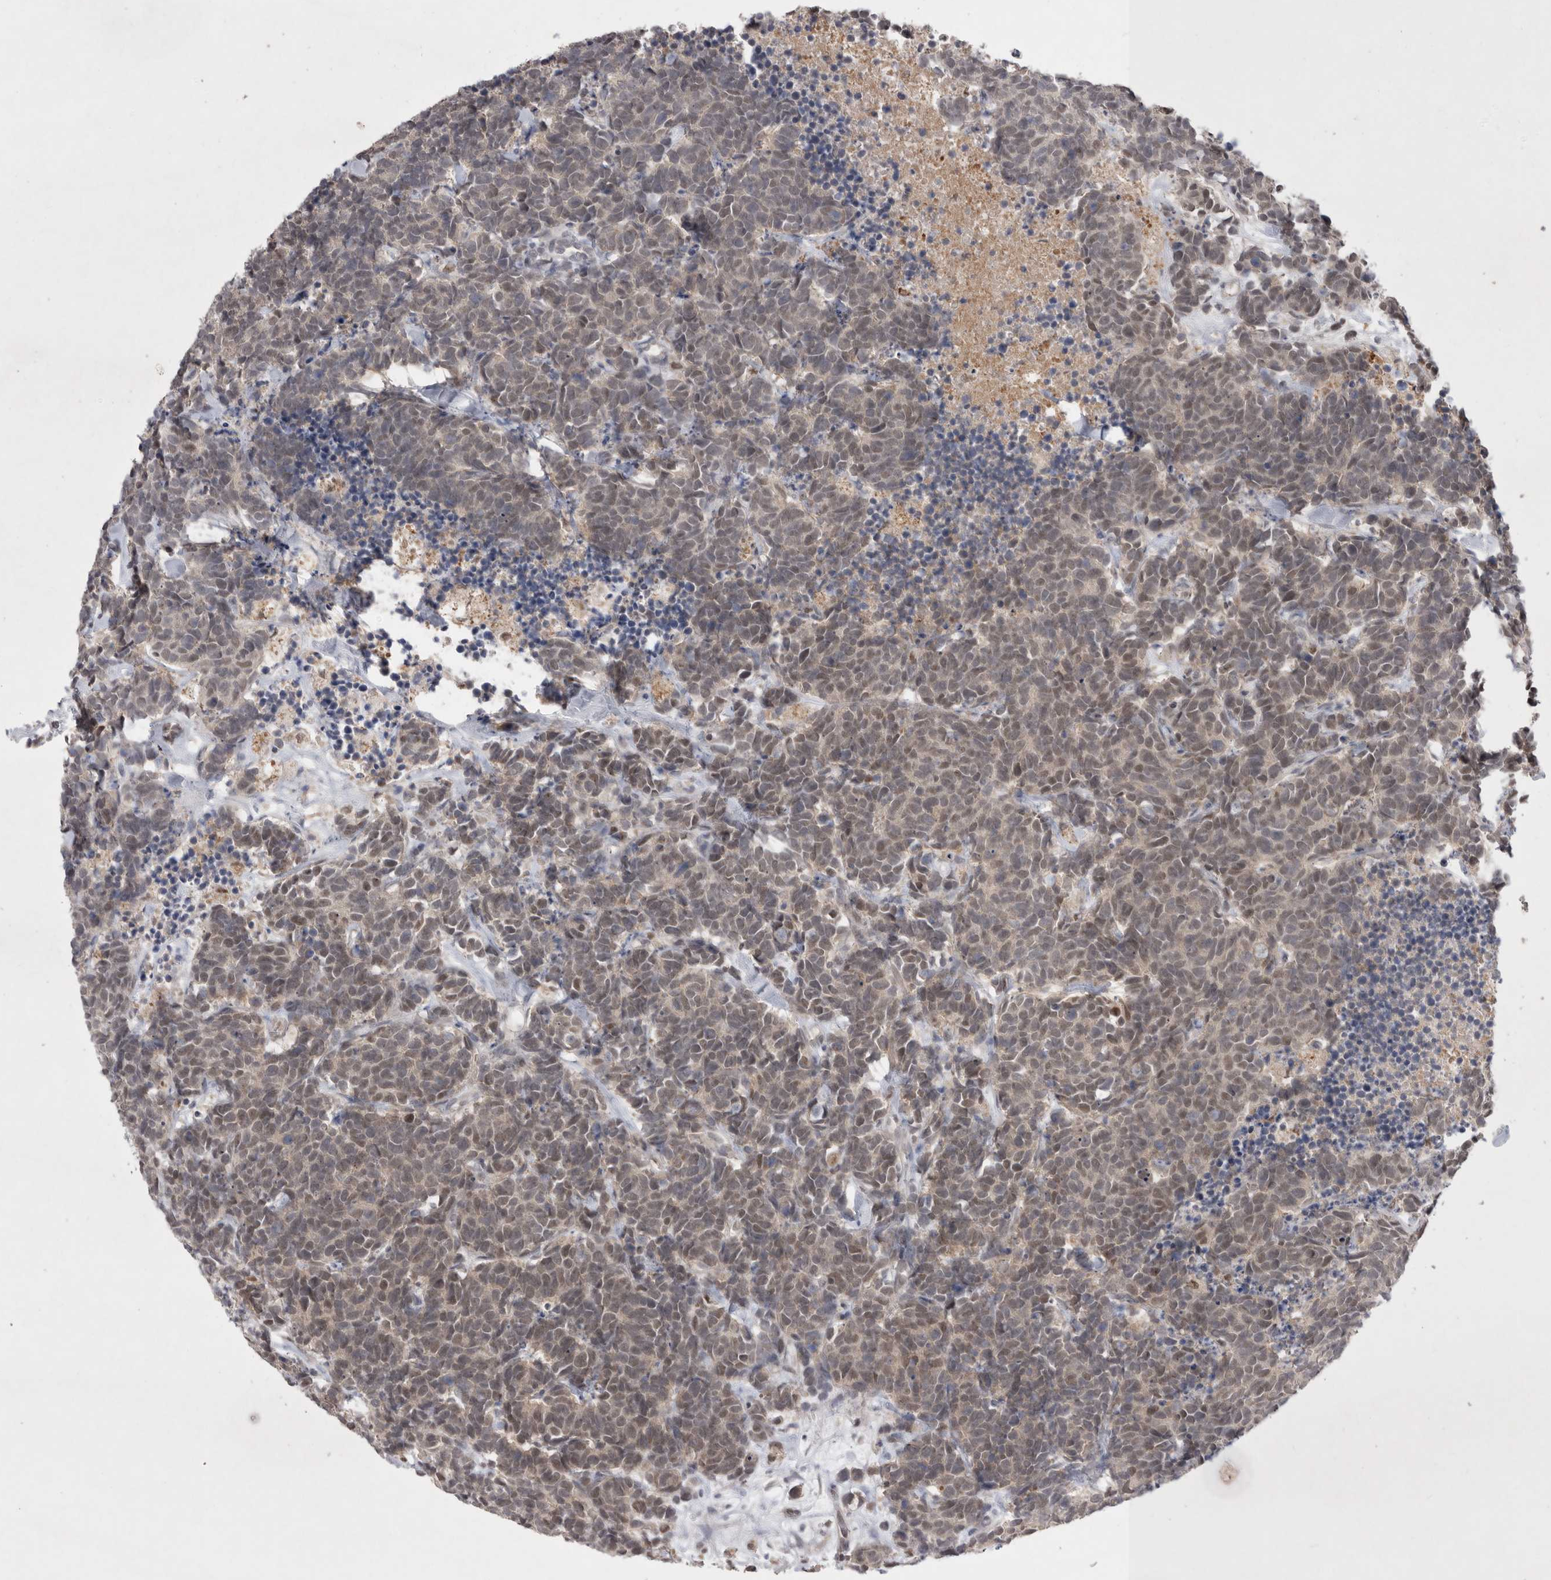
{"staining": {"intensity": "weak", "quantity": ">75%", "location": "nuclear"}, "tissue": "carcinoid", "cell_type": "Tumor cells", "image_type": "cancer", "snomed": [{"axis": "morphology", "description": "Carcinoma, NOS"}, {"axis": "morphology", "description": "Carcinoid, malignant, NOS"}, {"axis": "topography", "description": "Urinary bladder"}], "caption": "This micrograph demonstrates IHC staining of carcinoid (malignant), with low weak nuclear expression in approximately >75% of tumor cells.", "gene": "HUS1", "patient": {"sex": "male", "age": 57}}